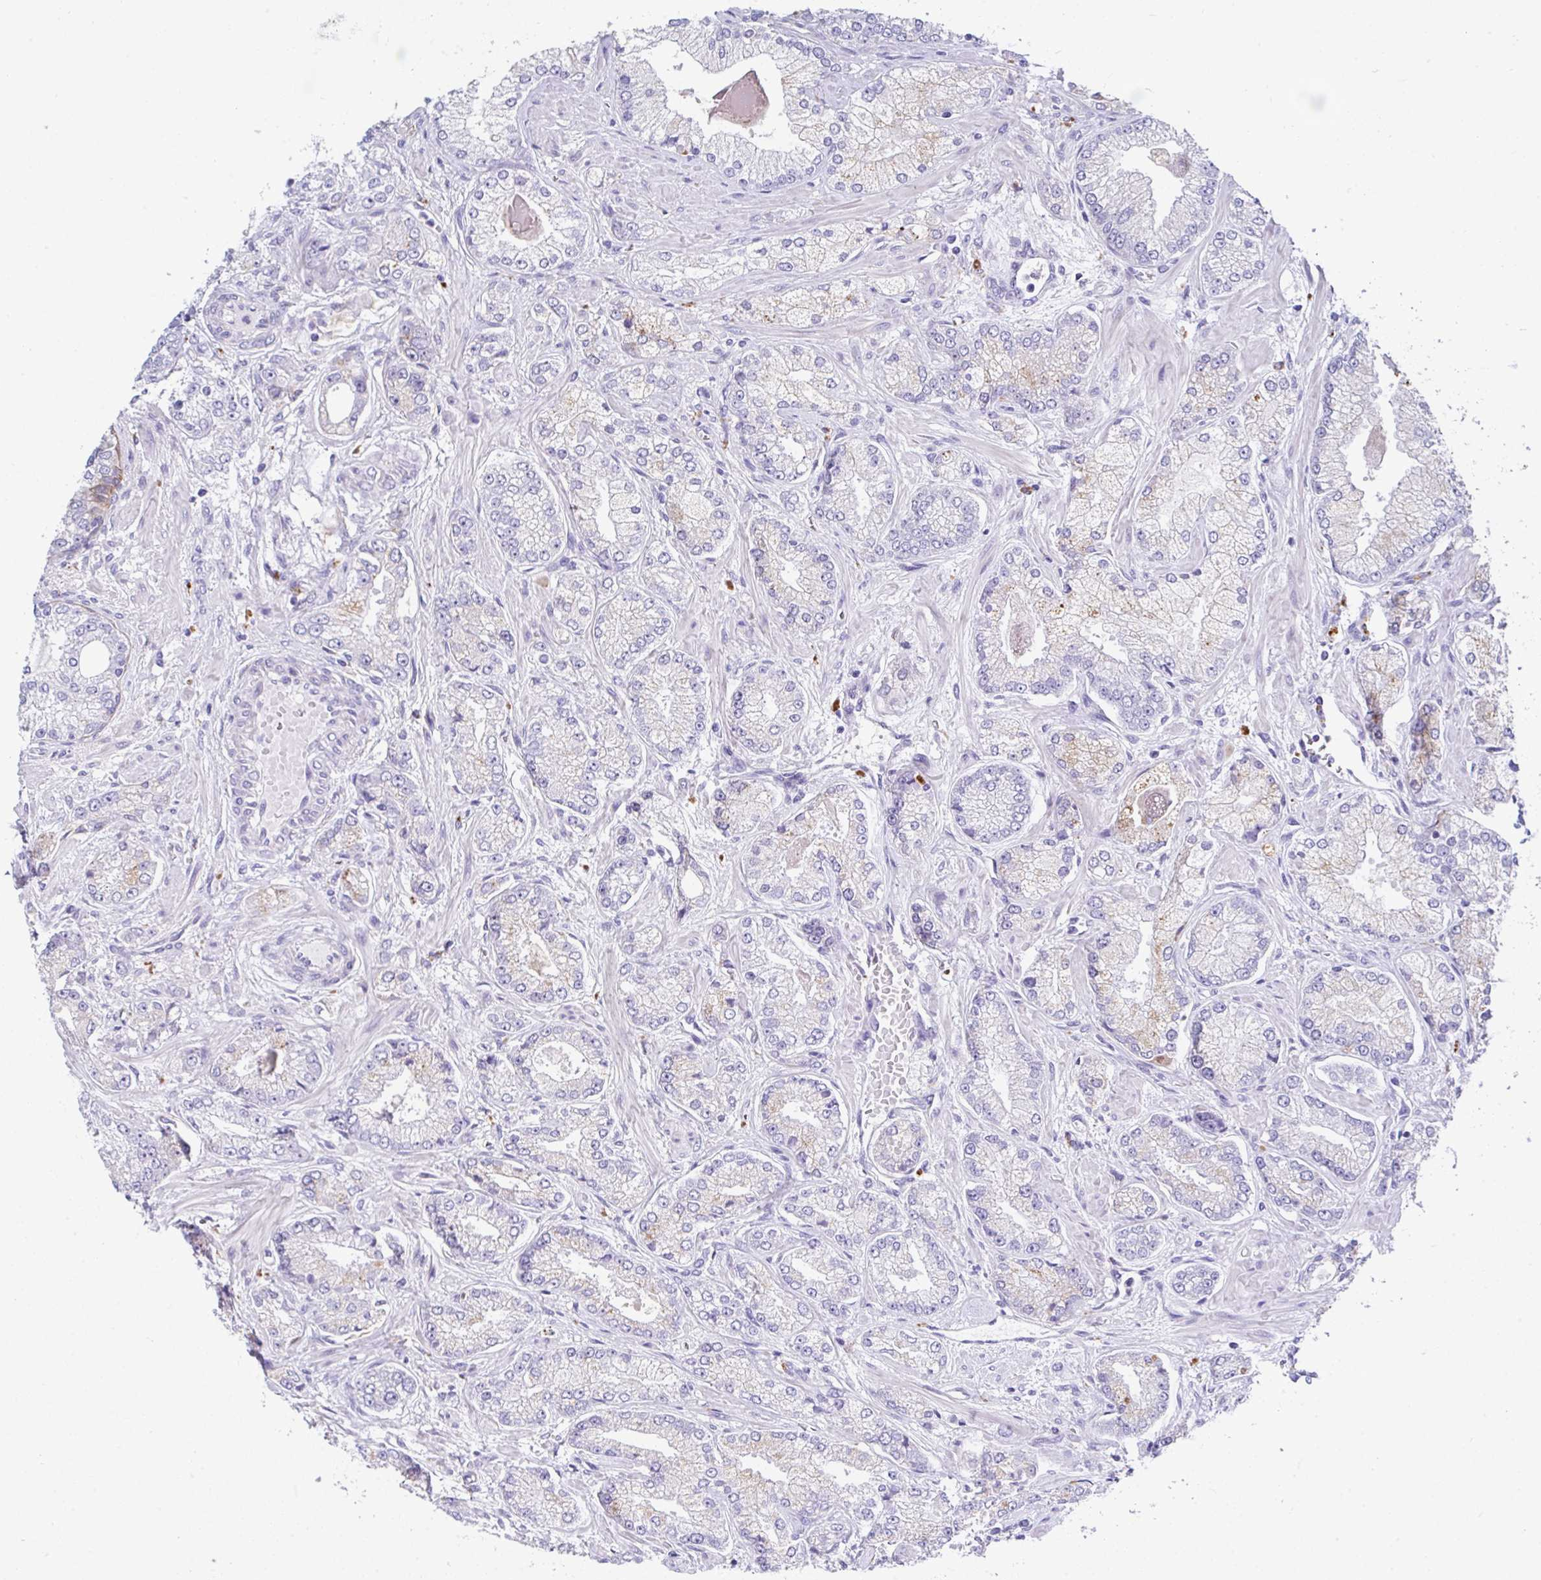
{"staining": {"intensity": "negative", "quantity": "none", "location": "none"}, "tissue": "prostate cancer", "cell_type": "Tumor cells", "image_type": "cancer", "snomed": [{"axis": "morphology", "description": "Normal tissue, NOS"}, {"axis": "morphology", "description": "Adenocarcinoma, High grade"}, {"axis": "topography", "description": "Prostate"}, {"axis": "topography", "description": "Peripheral nerve tissue"}], "caption": "This is an IHC histopathology image of prostate cancer (adenocarcinoma (high-grade)). There is no staining in tumor cells.", "gene": "ZNF33A", "patient": {"sex": "male", "age": 68}}